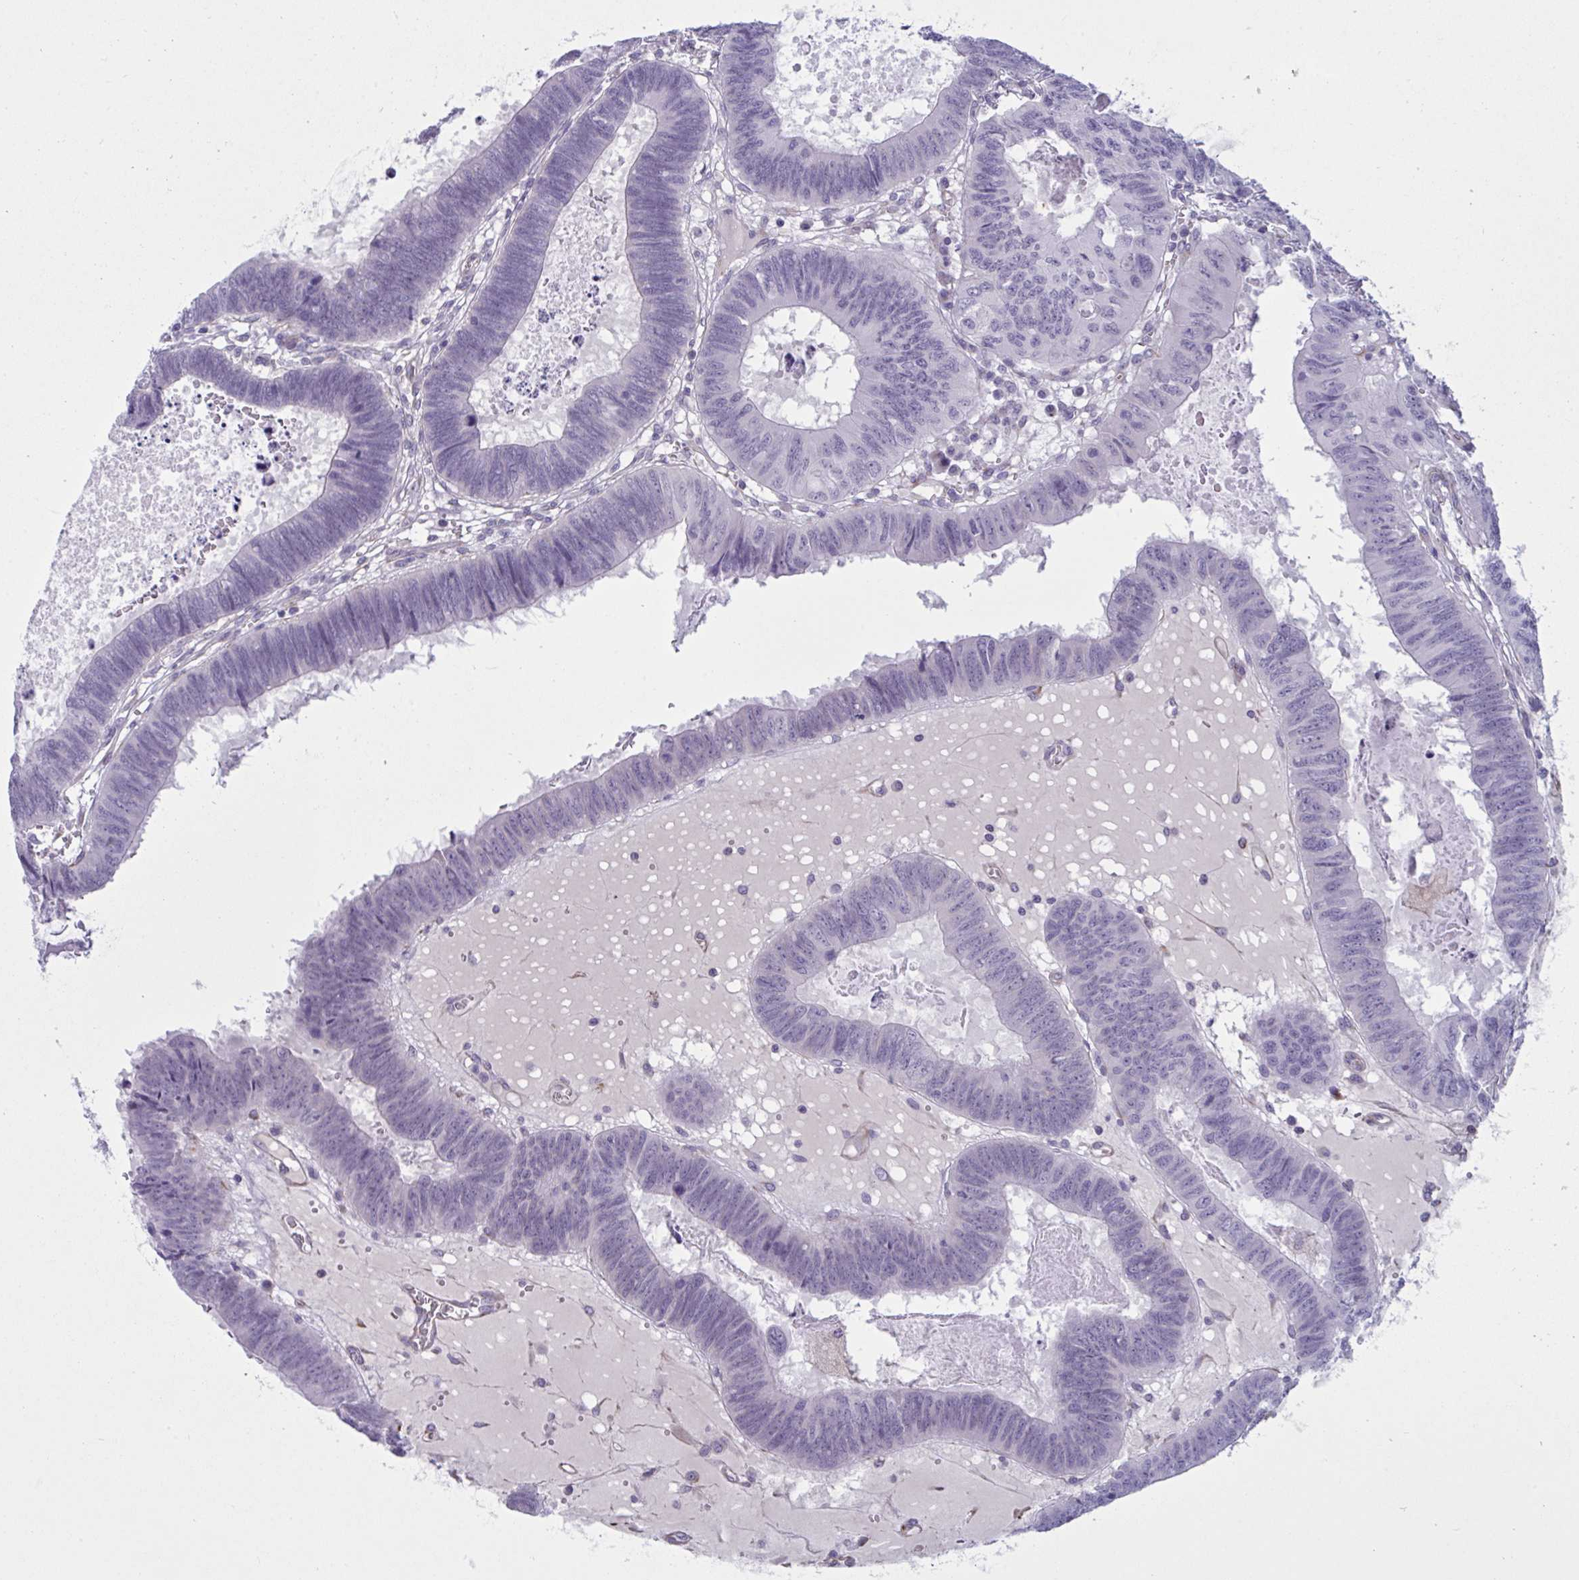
{"staining": {"intensity": "negative", "quantity": "none", "location": "none"}, "tissue": "colorectal cancer", "cell_type": "Tumor cells", "image_type": "cancer", "snomed": [{"axis": "morphology", "description": "Adenocarcinoma, NOS"}, {"axis": "topography", "description": "Colon"}], "caption": "There is no significant expression in tumor cells of colorectal cancer (adenocarcinoma).", "gene": "OR1L3", "patient": {"sex": "male", "age": 62}}